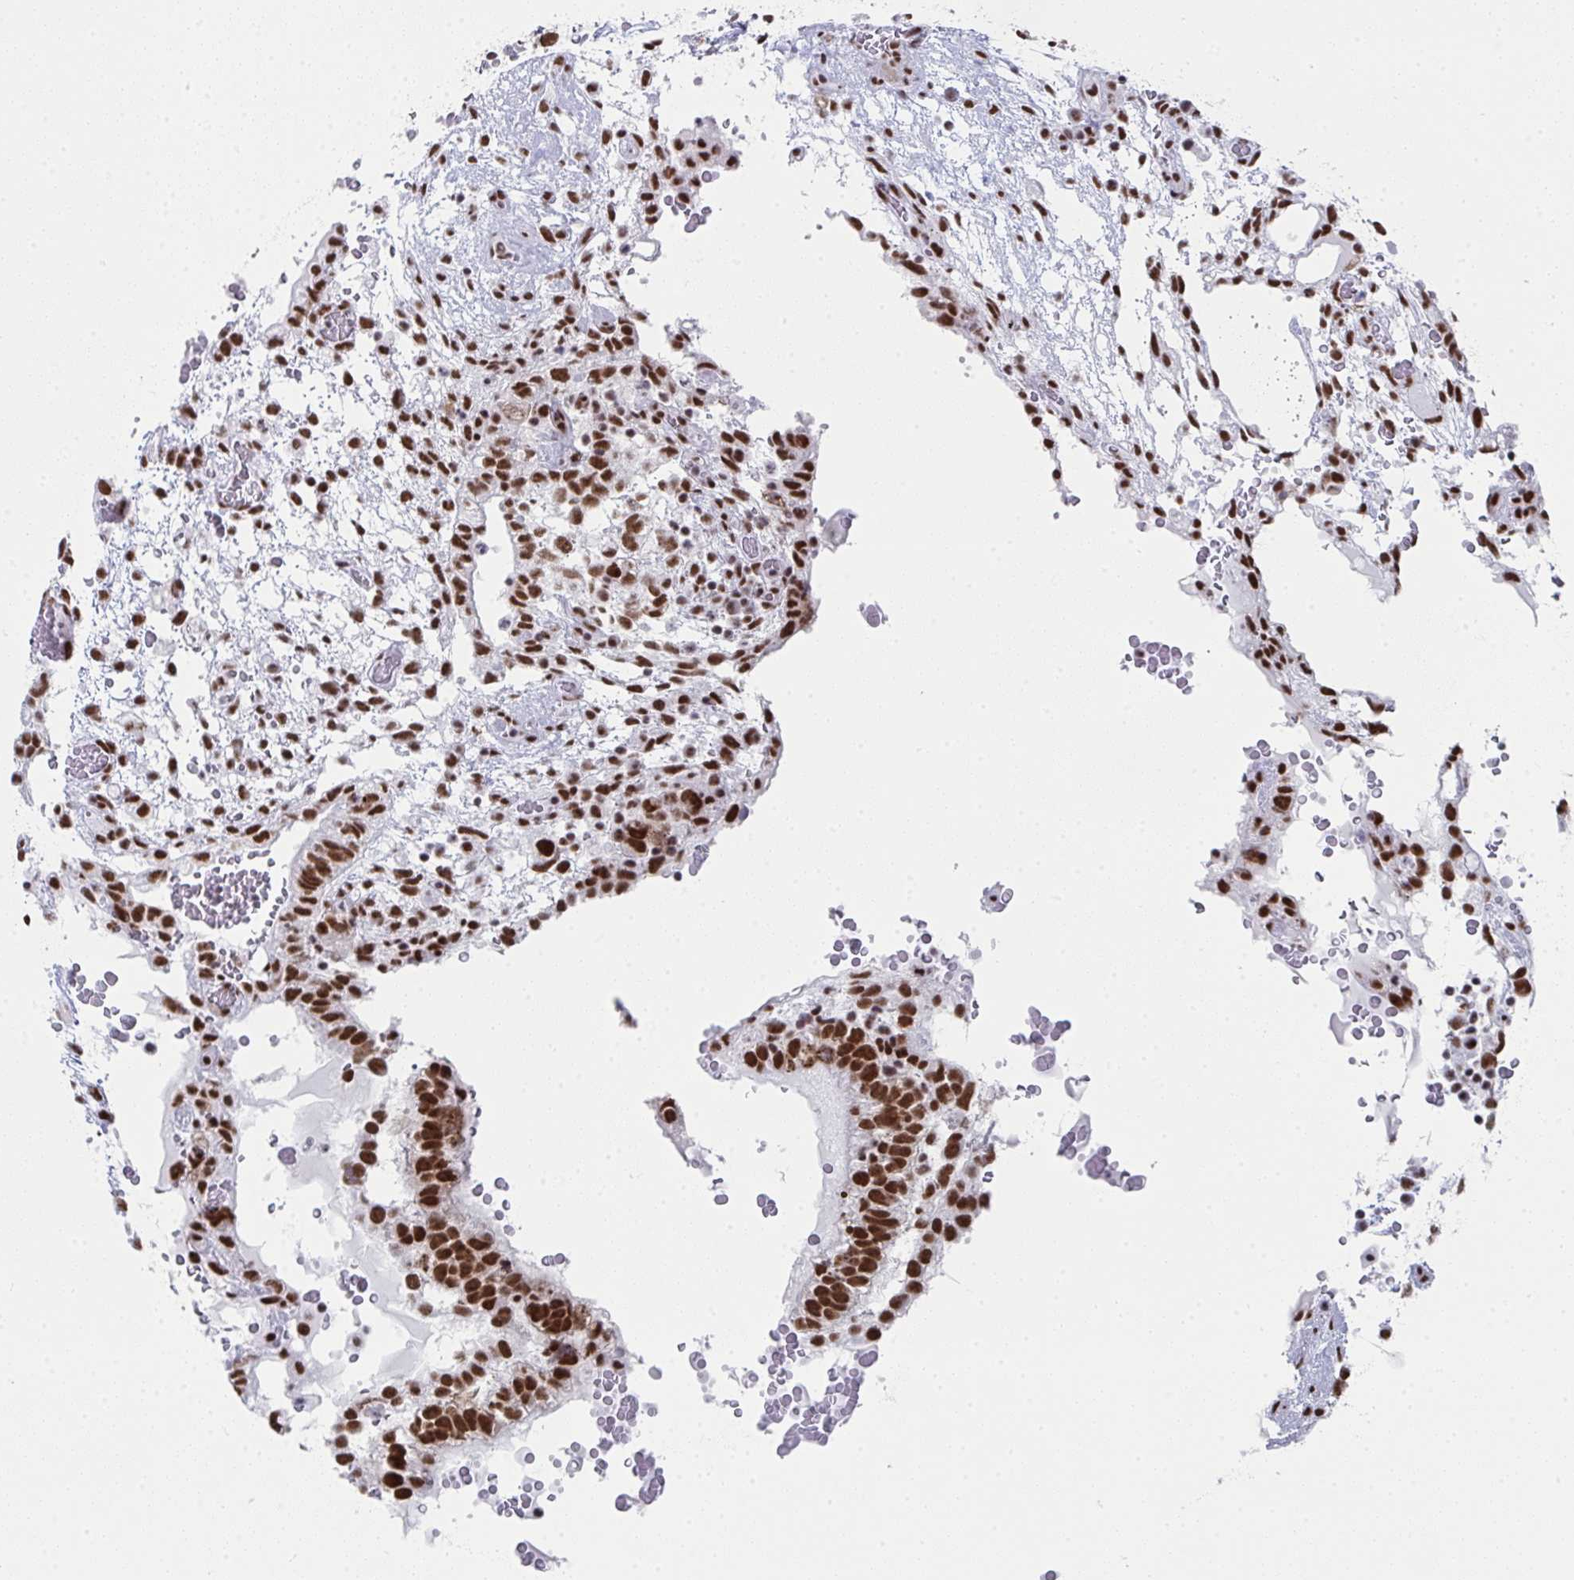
{"staining": {"intensity": "strong", "quantity": ">75%", "location": "nuclear"}, "tissue": "testis cancer", "cell_type": "Tumor cells", "image_type": "cancer", "snomed": [{"axis": "morphology", "description": "Carcinoma, Embryonal, NOS"}, {"axis": "topography", "description": "Testis"}], "caption": "IHC (DAB (3,3'-diaminobenzidine)) staining of human testis cancer (embryonal carcinoma) displays strong nuclear protein positivity in approximately >75% of tumor cells.", "gene": "SNRNP70", "patient": {"sex": "male", "age": 32}}